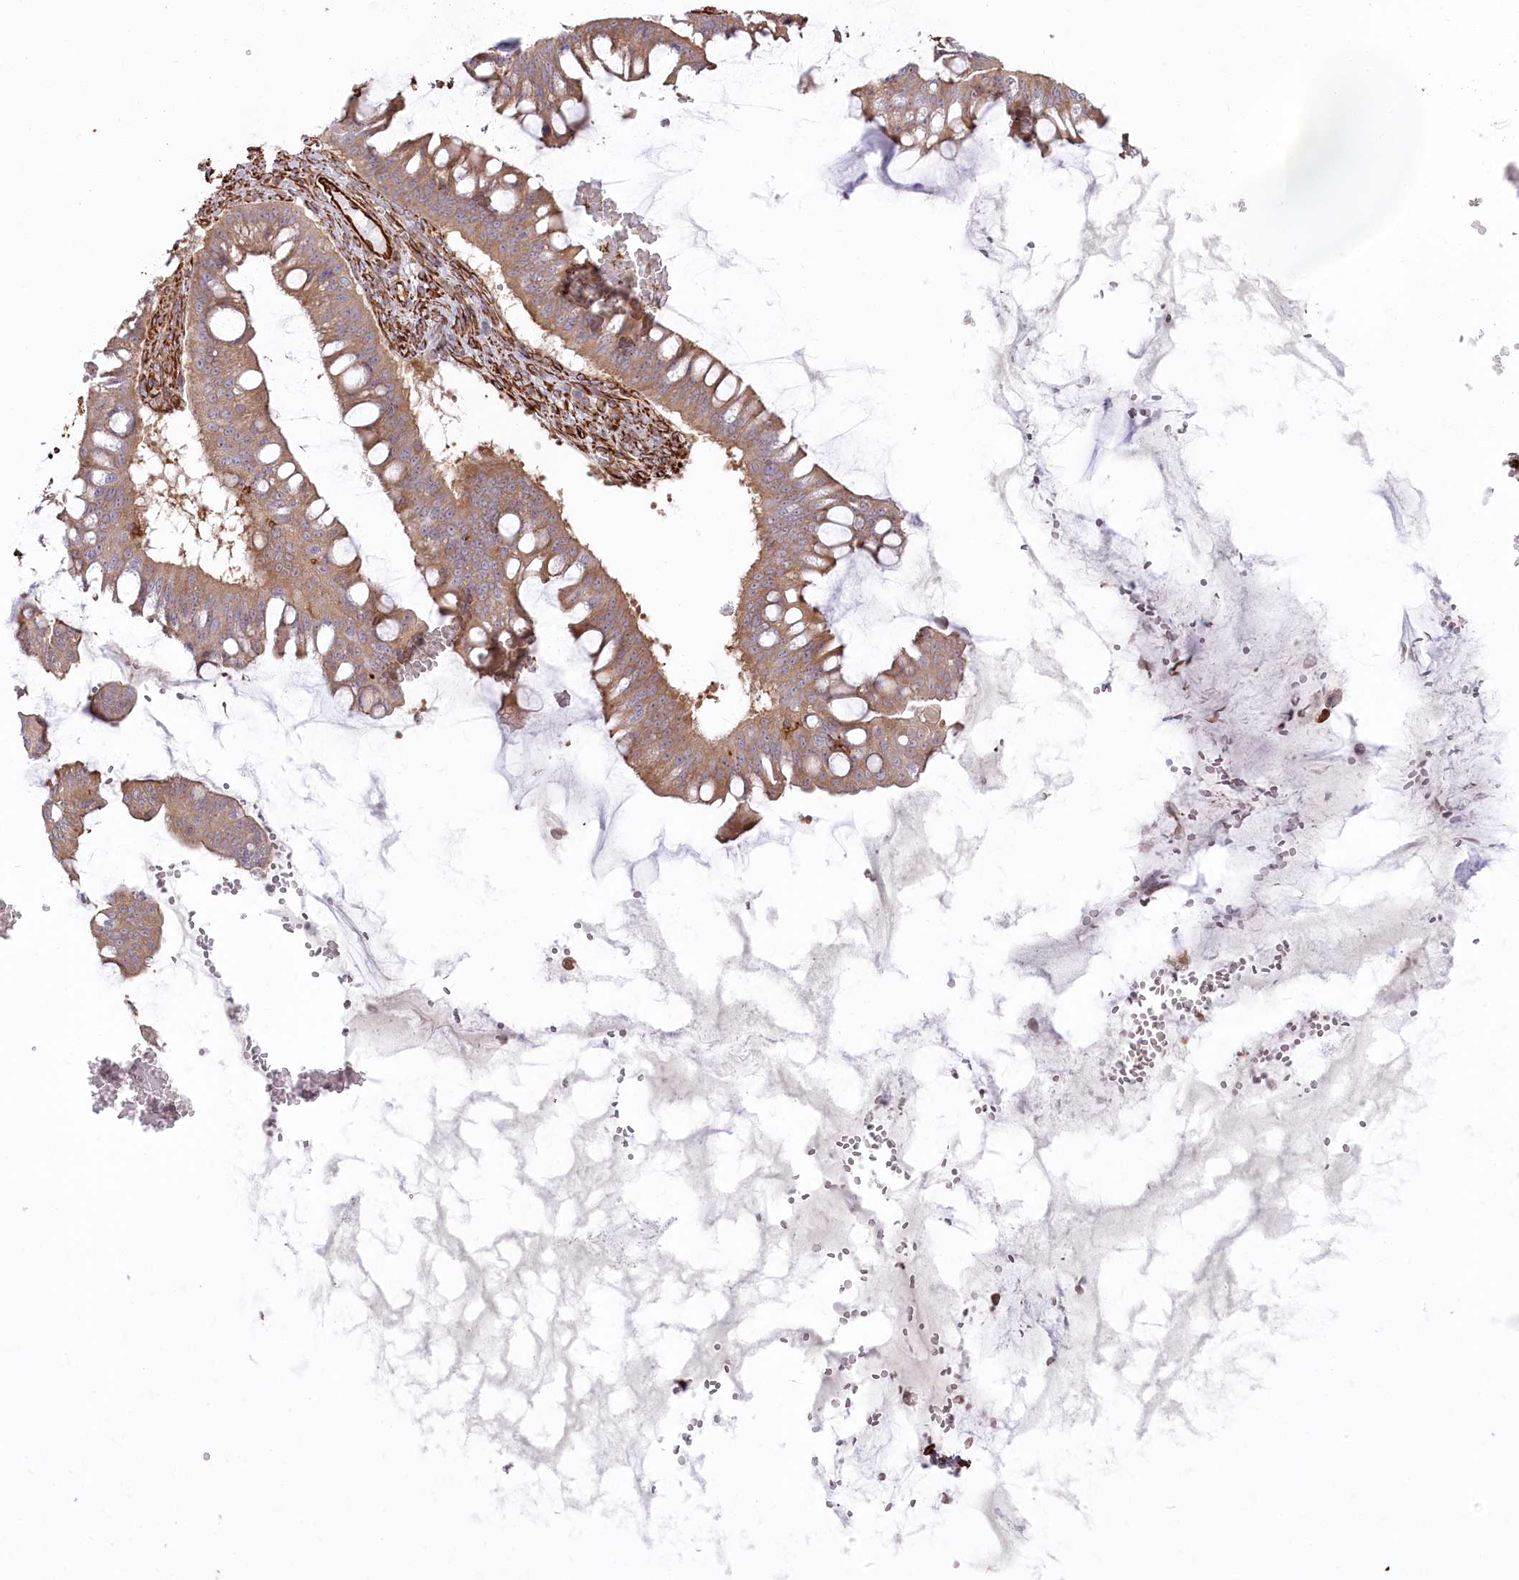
{"staining": {"intensity": "moderate", "quantity": ">75%", "location": "cytoplasmic/membranous"}, "tissue": "ovarian cancer", "cell_type": "Tumor cells", "image_type": "cancer", "snomed": [{"axis": "morphology", "description": "Cystadenocarcinoma, mucinous, NOS"}, {"axis": "topography", "description": "Ovary"}], "caption": "Mucinous cystadenocarcinoma (ovarian) stained with IHC shows moderate cytoplasmic/membranous staining in approximately >75% of tumor cells. (DAB IHC with brightfield microscopy, high magnification).", "gene": "TTC1", "patient": {"sex": "female", "age": 73}}